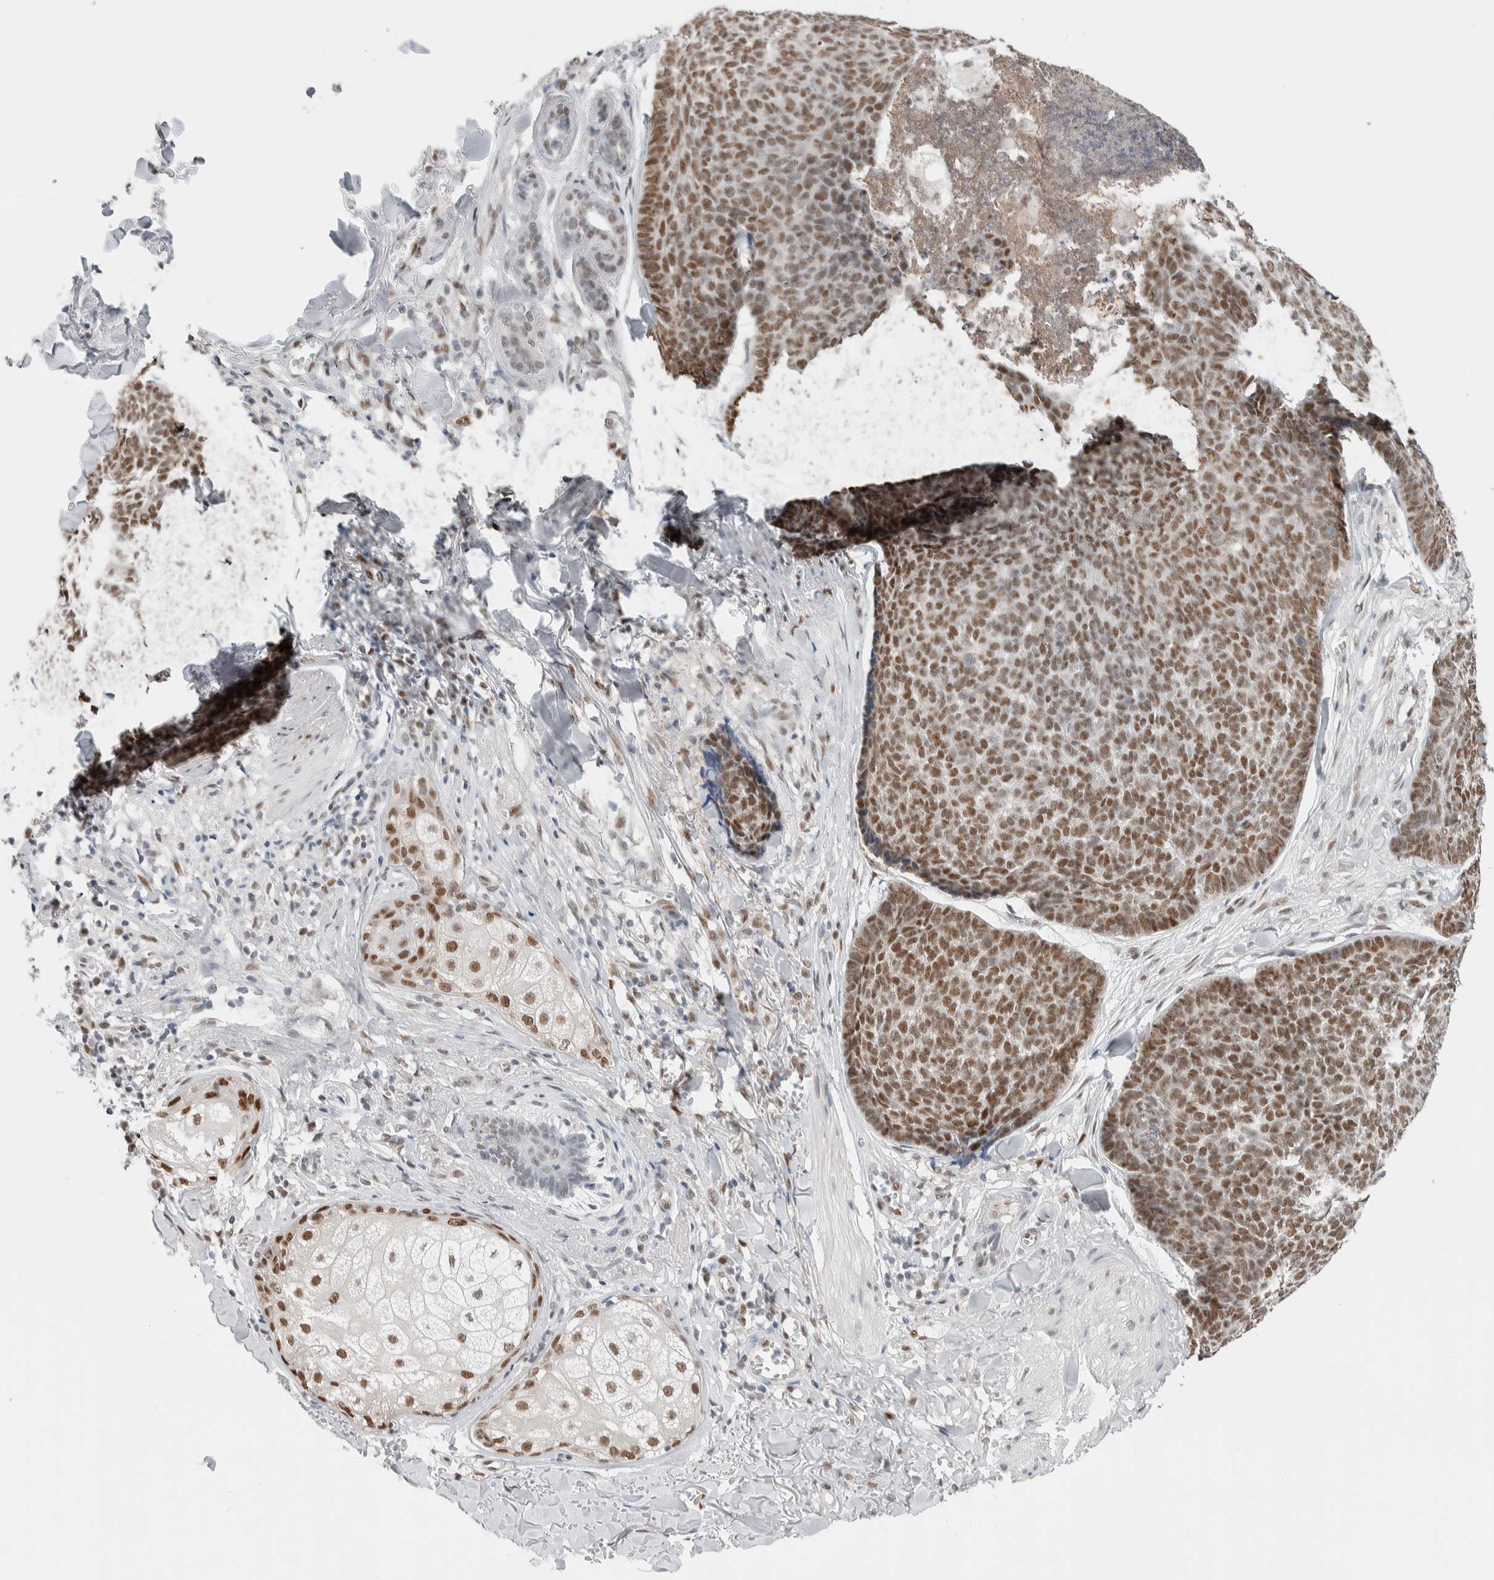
{"staining": {"intensity": "moderate", "quantity": ">75%", "location": "nuclear"}, "tissue": "skin cancer", "cell_type": "Tumor cells", "image_type": "cancer", "snomed": [{"axis": "morphology", "description": "Basal cell carcinoma"}, {"axis": "topography", "description": "Skin"}], "caption": "Skin basal cell carcinoma tissue displays moderate nuclear staining in about >75% of tumor cells, visualized by immunohistochemistry.", "gene": "PRMT1", "patient": {"sex": "male", "age": 84}}